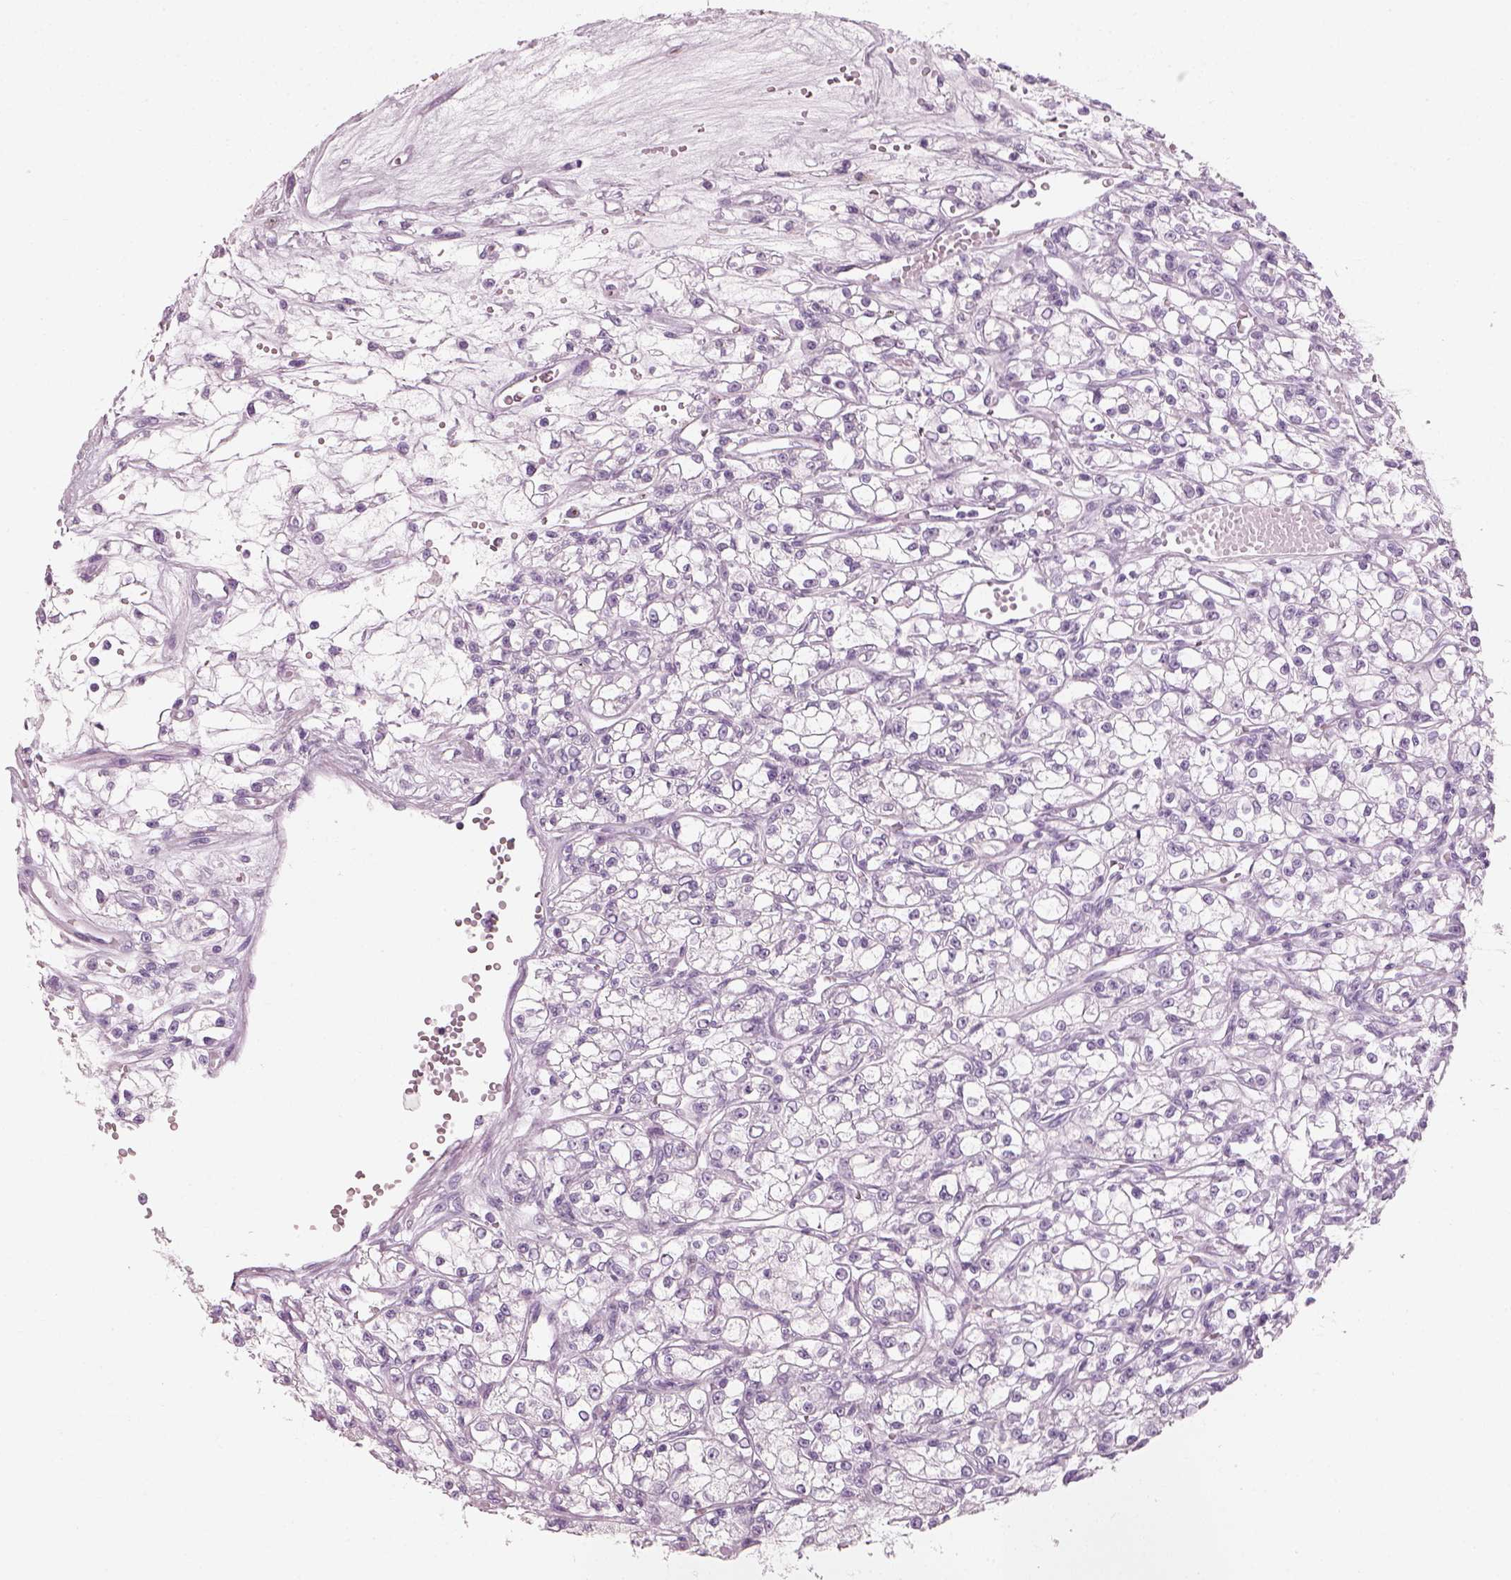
{"staining": {"intensity": "negative", "quantity": "none", "location": "none"}, "tissue": "renal cancer", "cell_type": "Tumor cells", "image_type": "cancer", "snomed": [{"axis": "morphology", "description": "Adenocarcinoma, NOS"}, {"axis": "topography", "description": "Kidney"}], "caption": "Tumor cells show no significant expression in renal adenocarcinoma.", "gene": "CRYAA", "patient": {"sex": "female", "age": 59}}